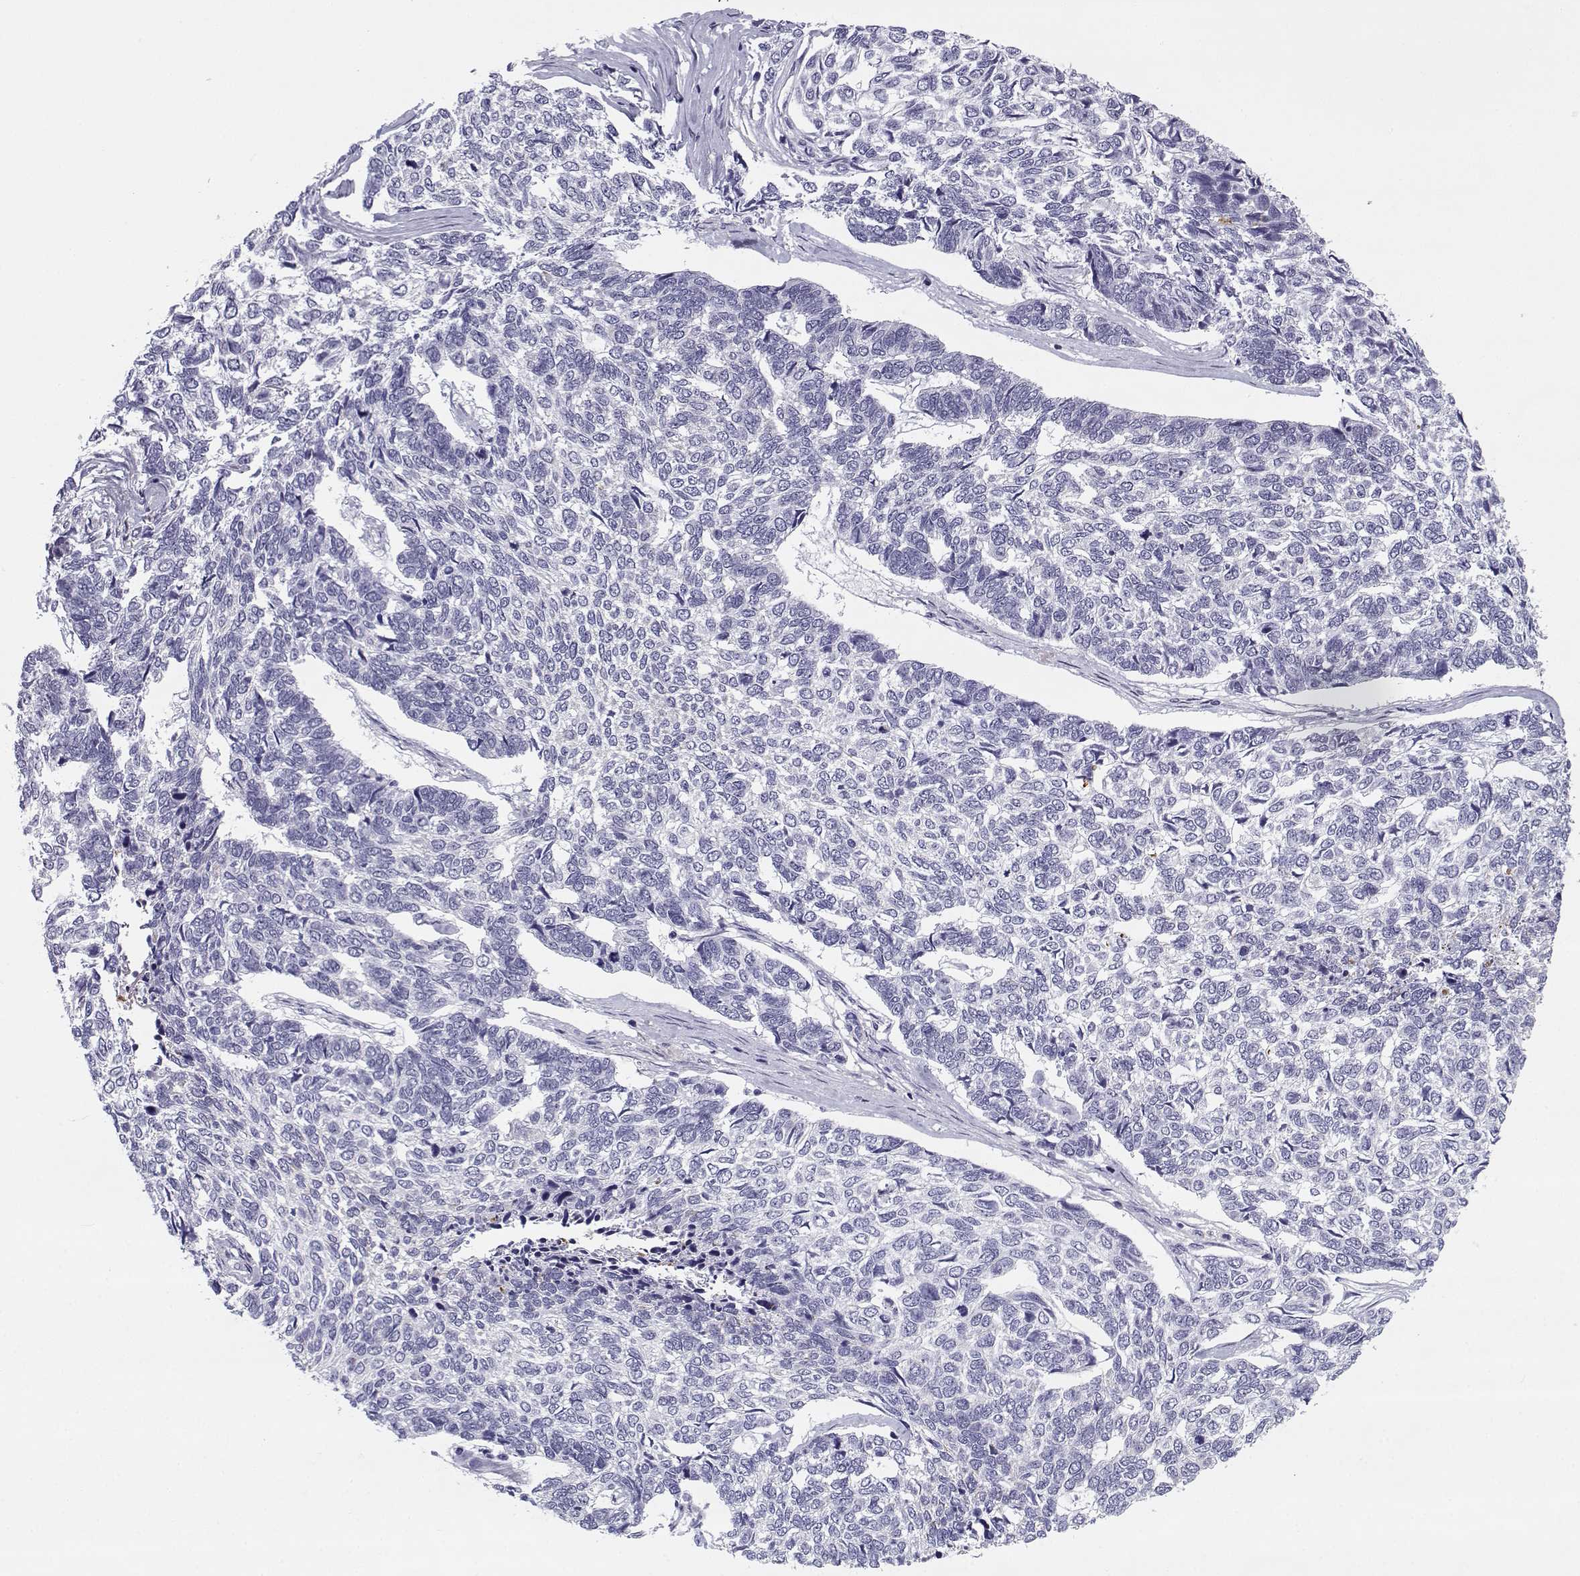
{"staining": {"intensity": "negative", "quantity": "none", "location": "none"}, "tissue": "skin cancer", "cell_type": "Tumor cells", "image_type": "cancer", "snomed": [{"axis": "morphology", "description": "Basal cell carcinoma"}, {"axis": "topography", "description": "Skin"}], "caption": "This photomicrograph is of skin cancer (basal cell carcinoma) stained with IHC to label a protein in brown with the nuclei are counter-stained blue. There is no expression in tumor cells.", "gene": "CREB3L3", "patient": {"sex": "female", "age": 65}}